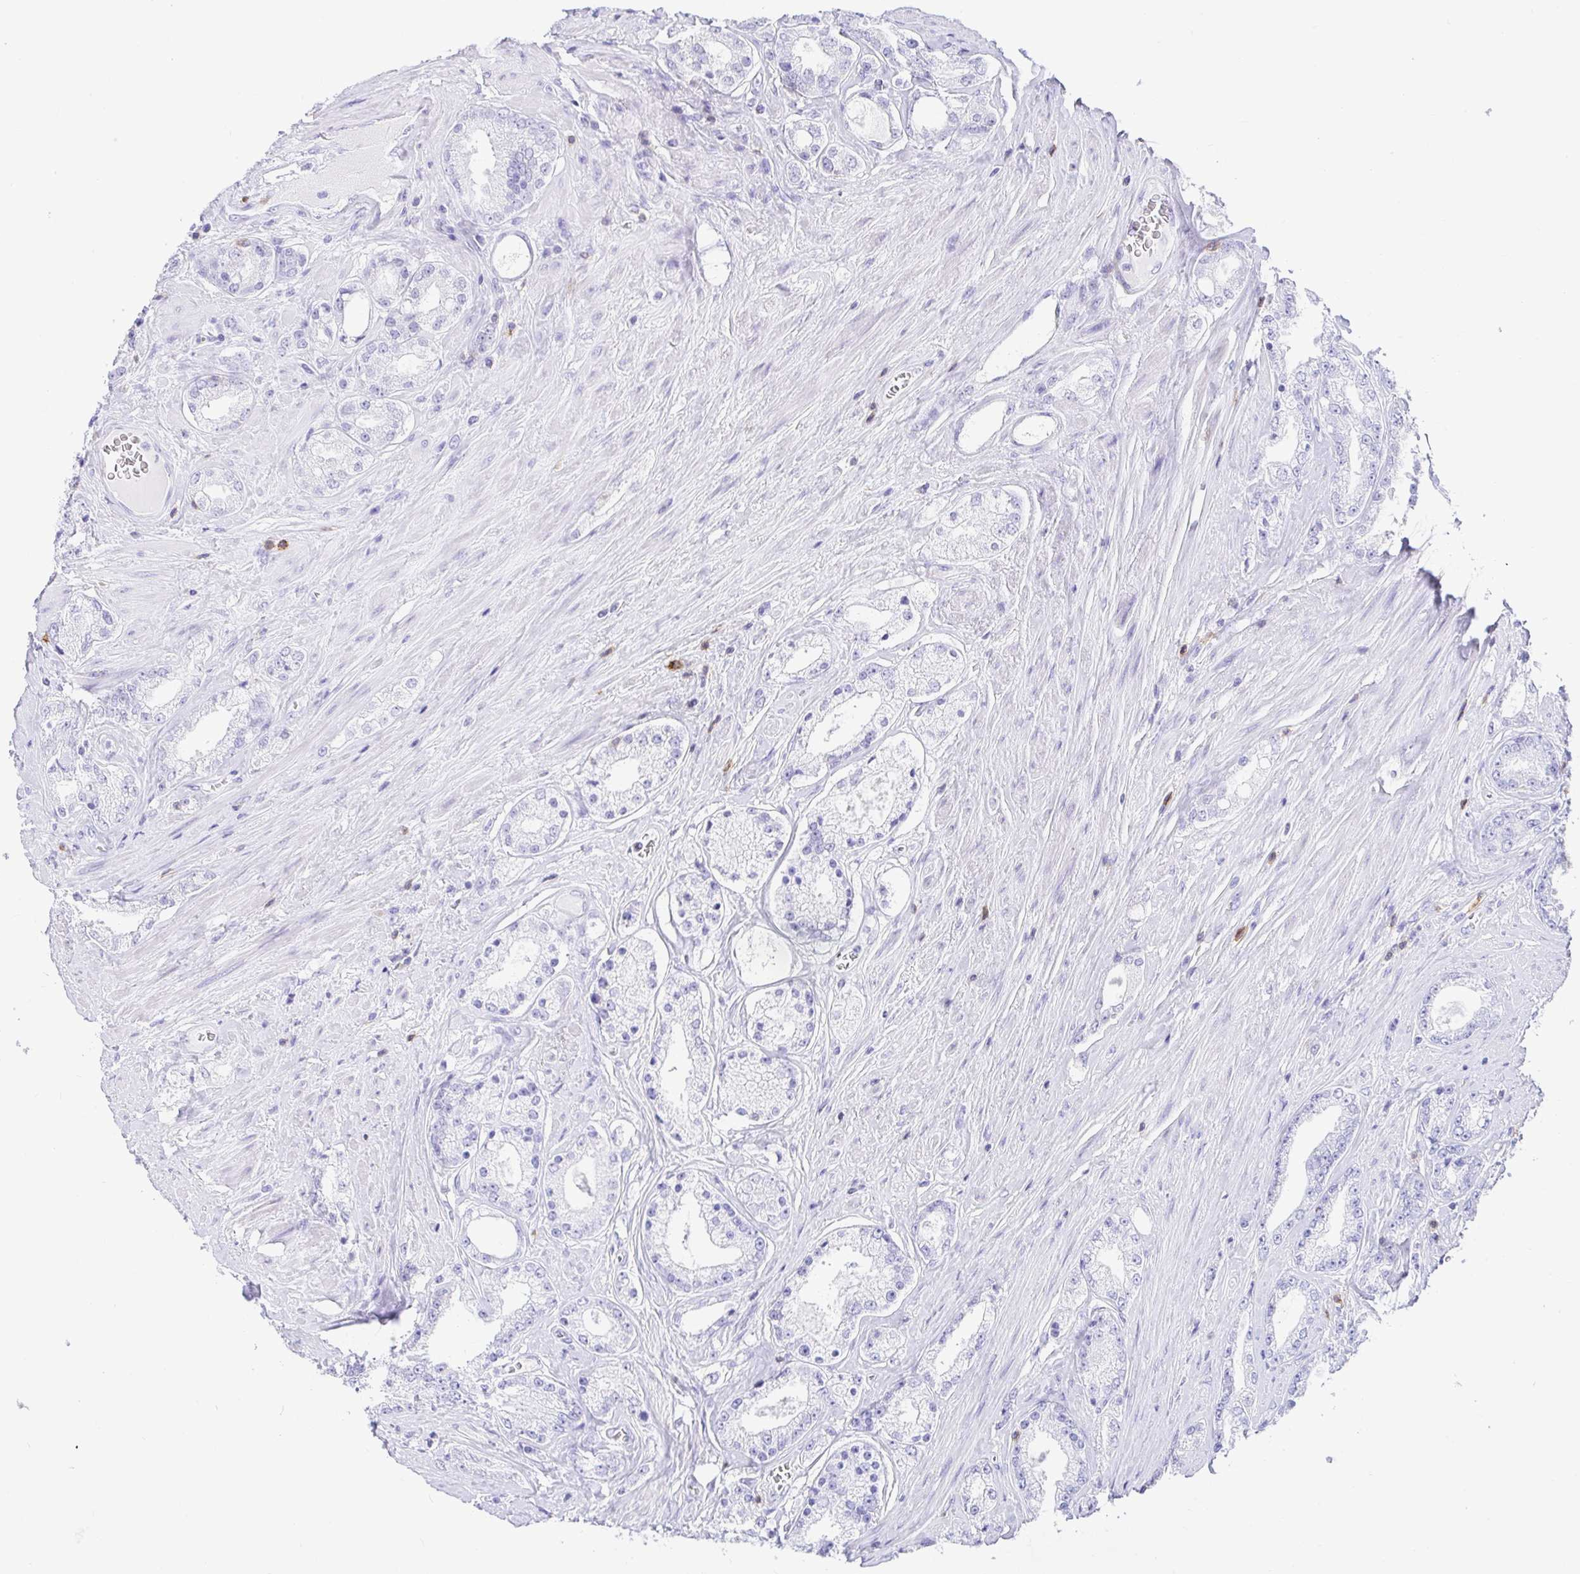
{"staining": {"intensity": "negative", "quantity": "none", "location": "none"}, "tissue": "prostate cancer", "cell_type": "Tumor cells", "image_type": "cancer", "snomed": [{"axis": "morphology", "description": "Adenocarcinoma, High grade"}, {"axis": "topography", "description": "Prostate"}], "caption": "The image displays no staining of tumor cells in prostate cancer (adenocarcinoma (high-grade)). (DAB IHC, high magnification).", "gene": "CD5", "patient": {"sex": "male", "age": 66}}